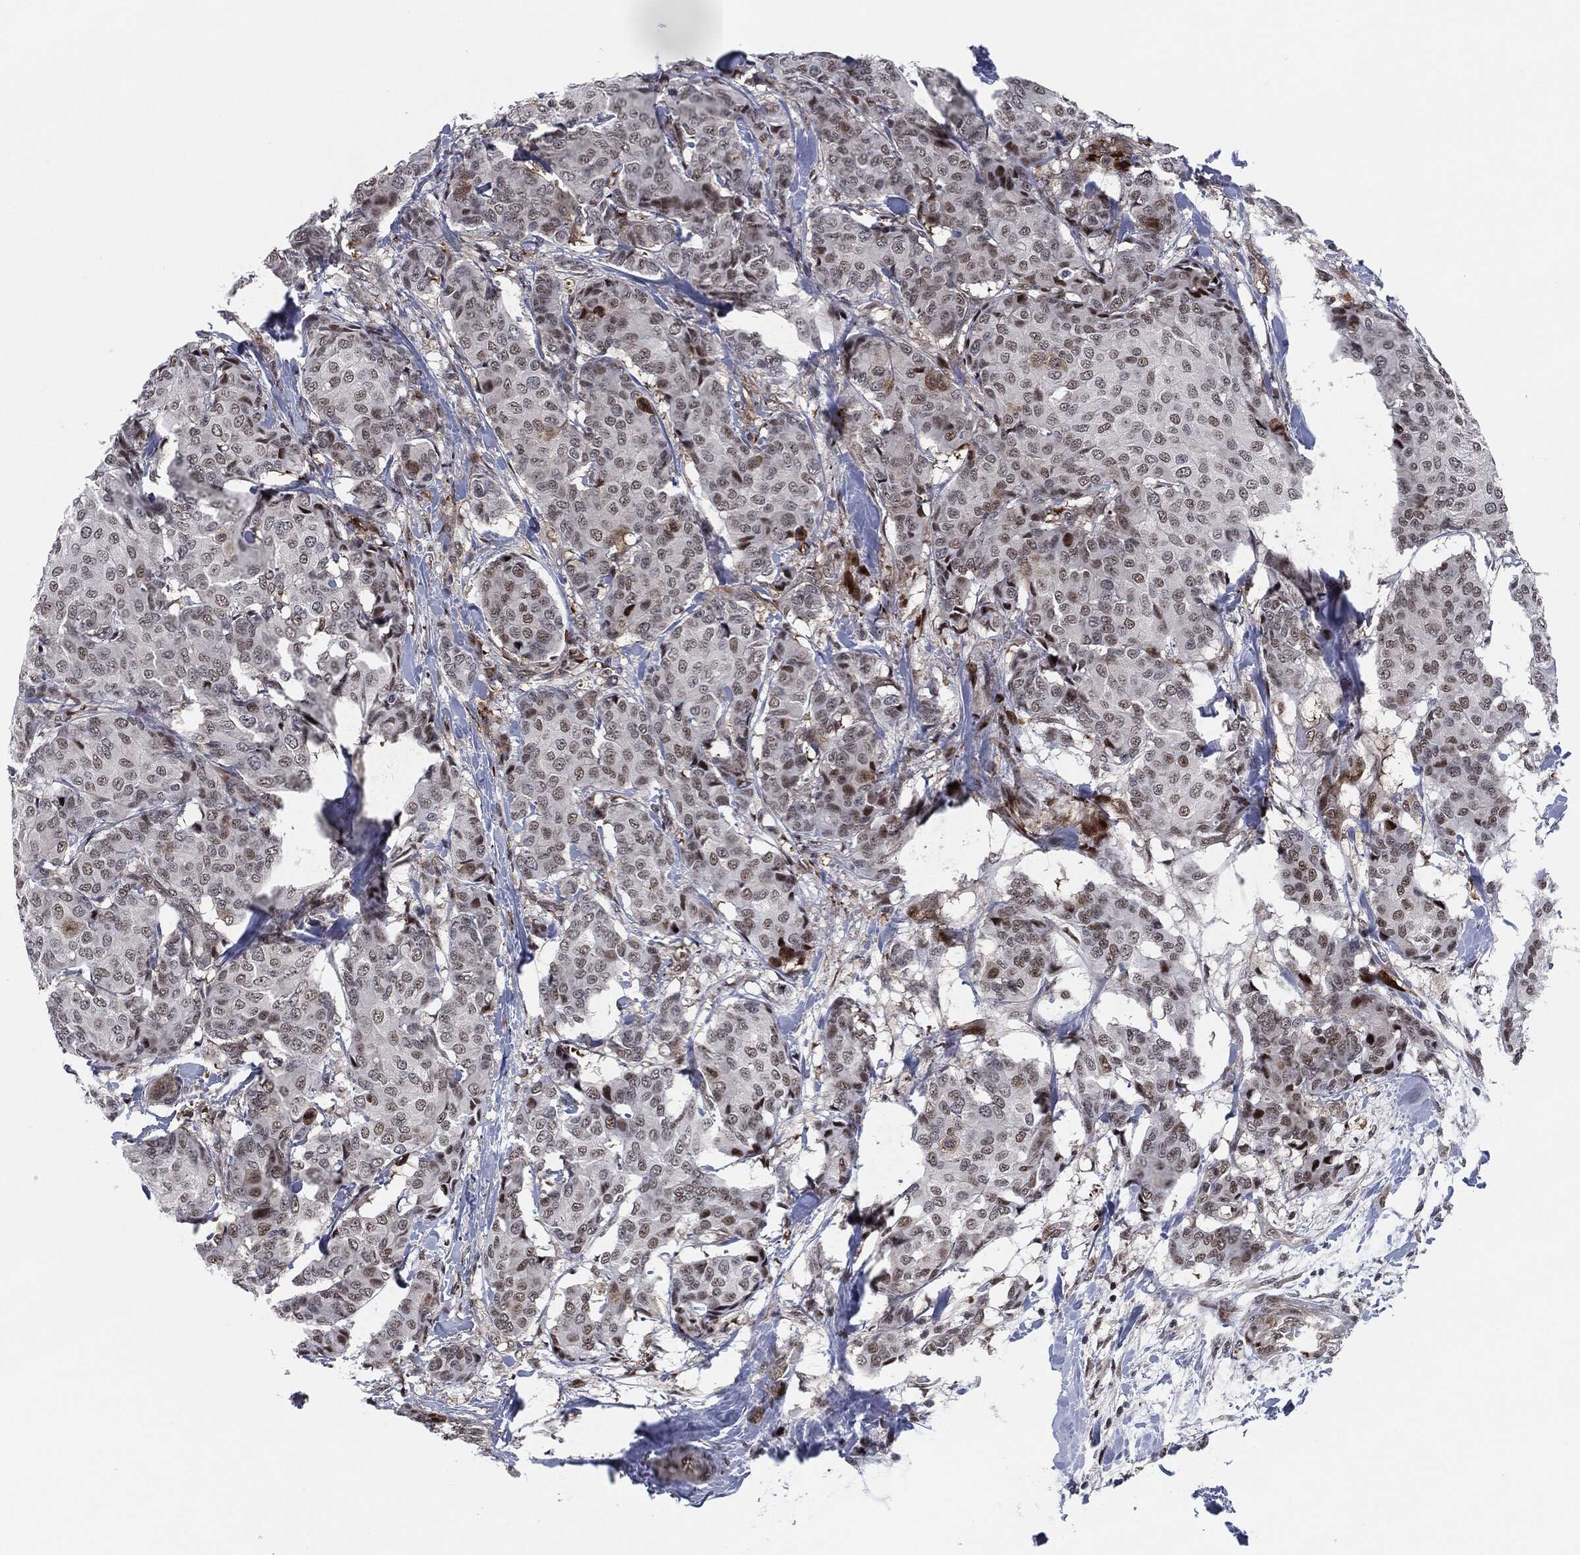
{"staining": {"intensity": "negative", "quantity": "none", "location": "none"}, "tissue": "breast cancer", "cell_type": "Tumor cells", "image_type": "cancer", "snomed": [{"axis": "morphology", "description": "Duct carcinoma"}, {"axis": "topography", "description": "Breast"}], "caption": "Infiltrating ductal carcinoma (breast) was stained to show a protein in brown. There is no significant staining in tumor cells.", "gene": "AKT2", "patient": {"sex": "female", "age": 75}}